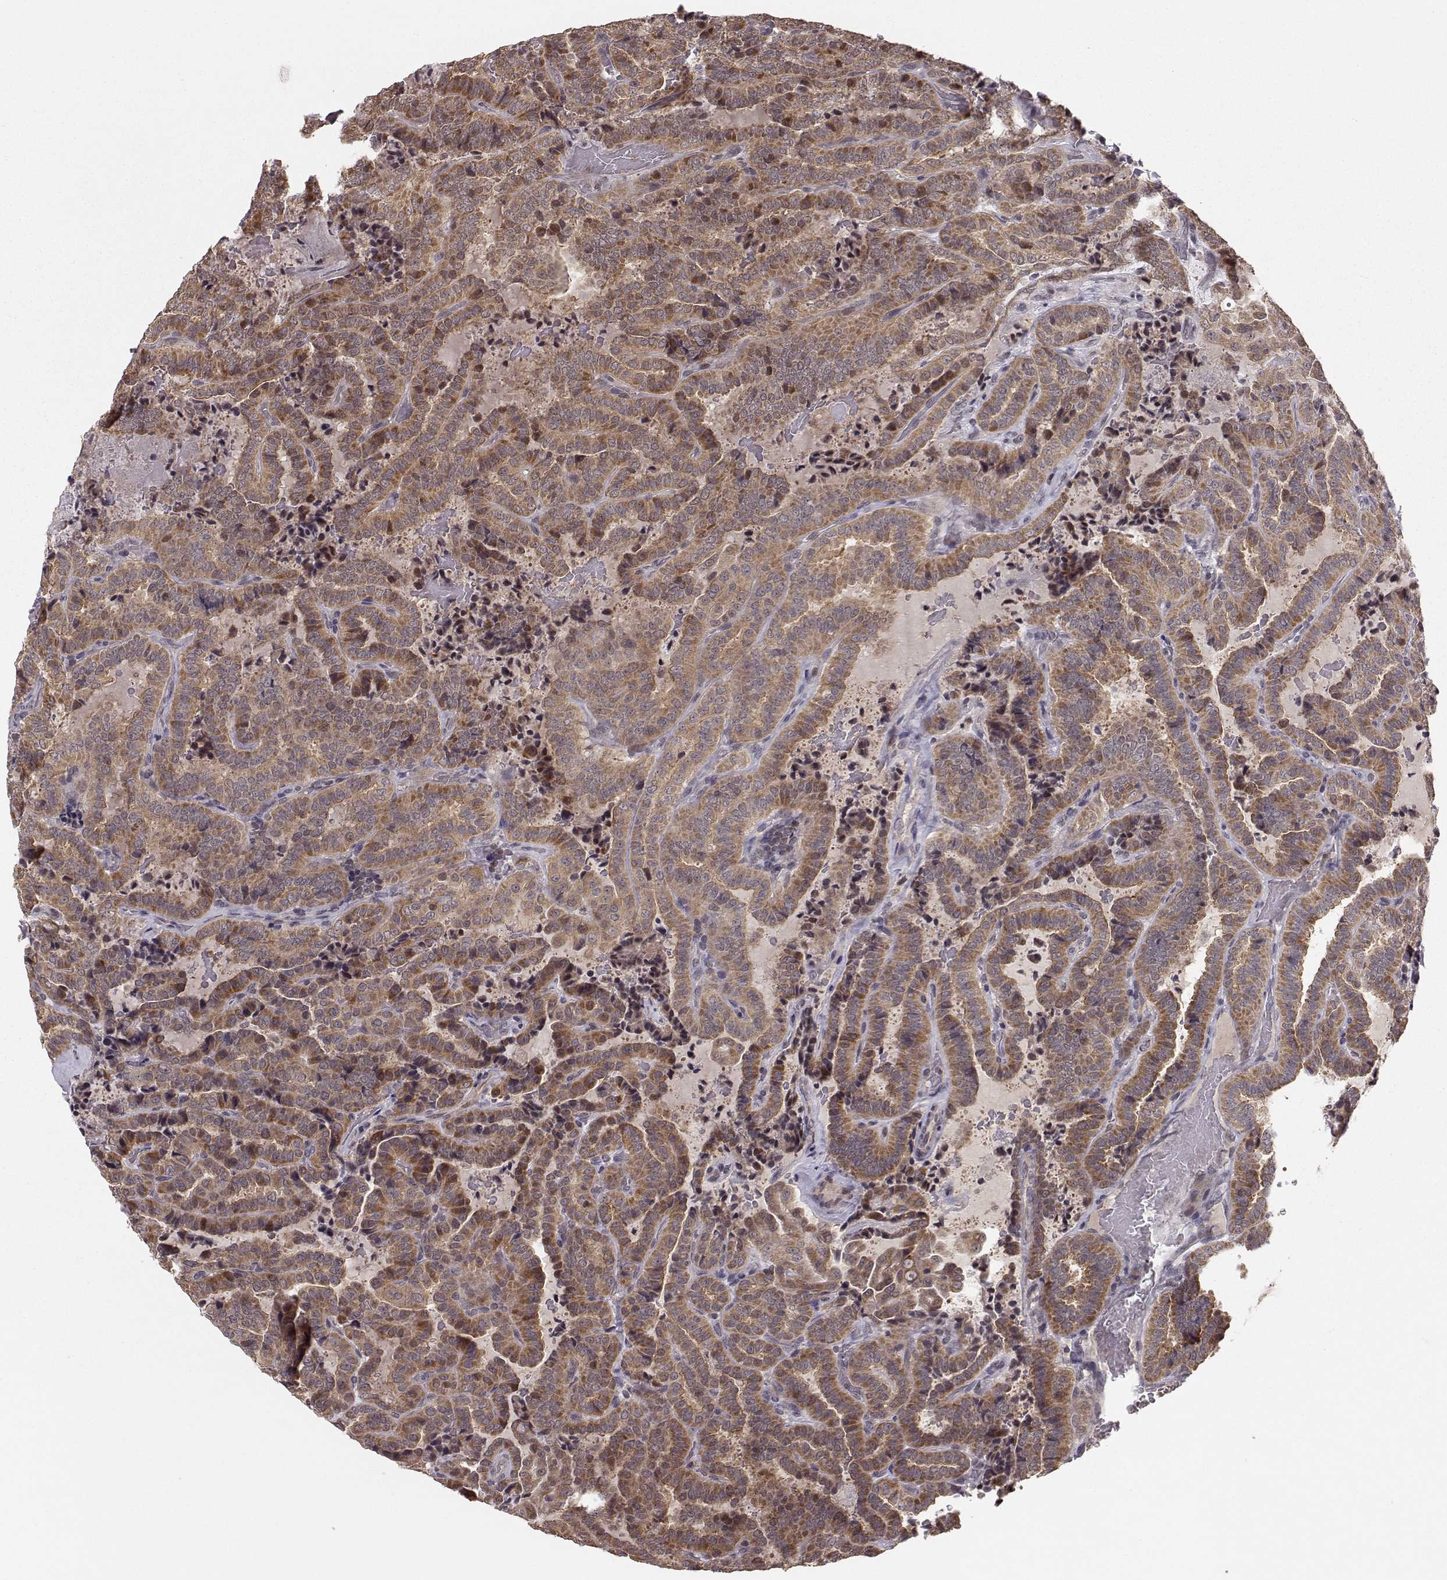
{"staining": {"intensity": "moderate", "quantity": ">75%", "location": "cytoplasmic/membranous"}, "tissue": "thyroid cancer", "cell_type": "Tumor cells", "image_type": "cancer", "snomed": [{"axis": "morphology", "description": "Papillary adenocarcinoma, NOS"}, {"axis": "topography", "description": "Thyroid gland"}], "caption": "Immunohistochemical staining of papillary adenocarcinoma (thyroid) exhibits medium levels of moderate cytoplasmic/membranous expression in approximately >75% of tumor cells.", "gene": "PLEKHG3", "patient": {"sex": "female", "age": 39}}